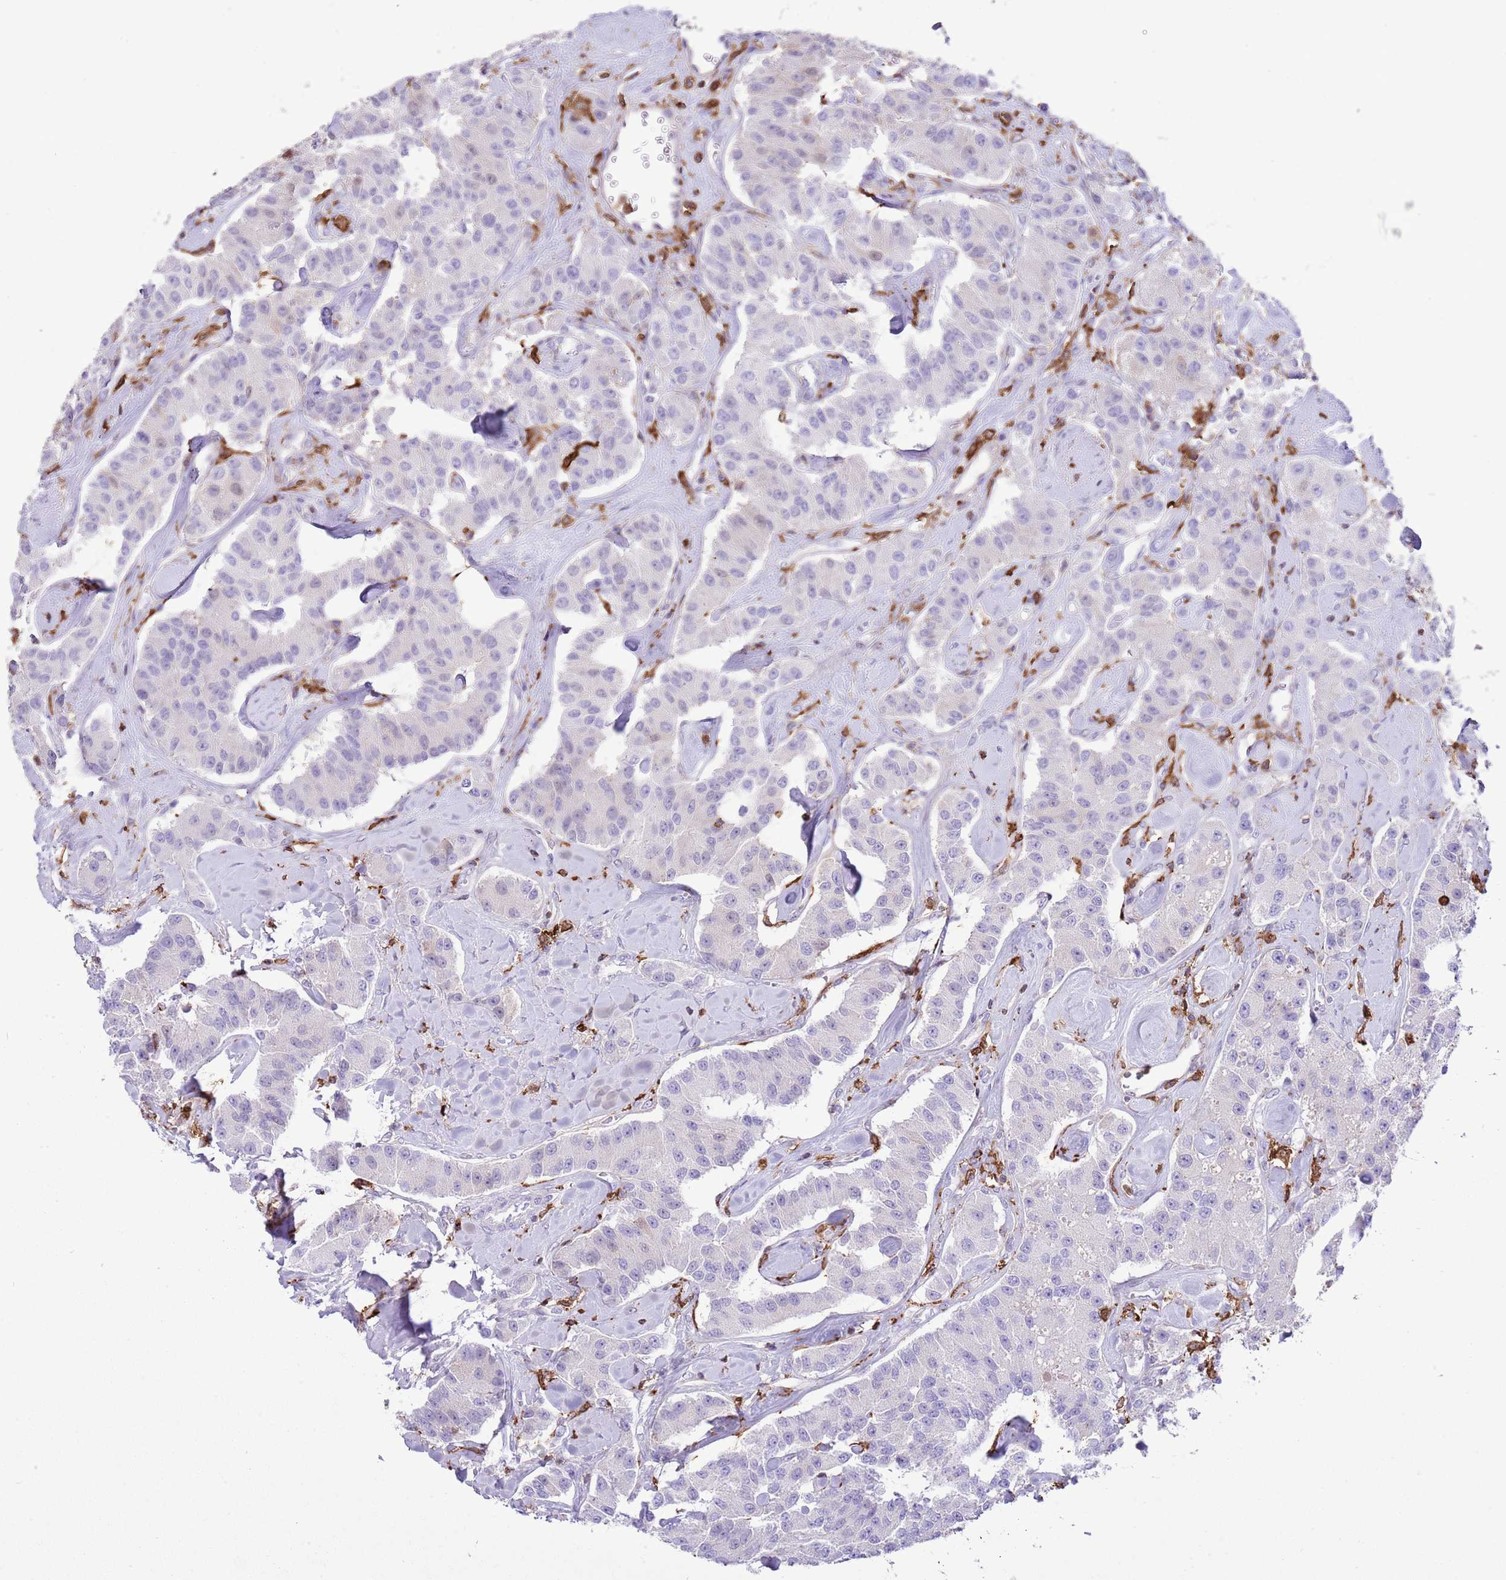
{"staining": {"intensity": "negative", "quantity": "none", "location": "none"}, "tissue": "carcinoid", "cell_type": "Tumor cells", "image_type": "cancer", "snomed": [{"axis": "morphology", "description": "Carcinoid, malignant, NOS"}, {"axis": "topography", "description": "Pancreas"}], "caption": "IHC photomicrograph of neoplastic tissue: human carcinoid (malignant) stained with DAB (3,3'-diaminobenzidine) displays no significant protein positivity in tumor cells.", "gene": "EFHD2", "patient": {"sex": "male", "age": 41}}